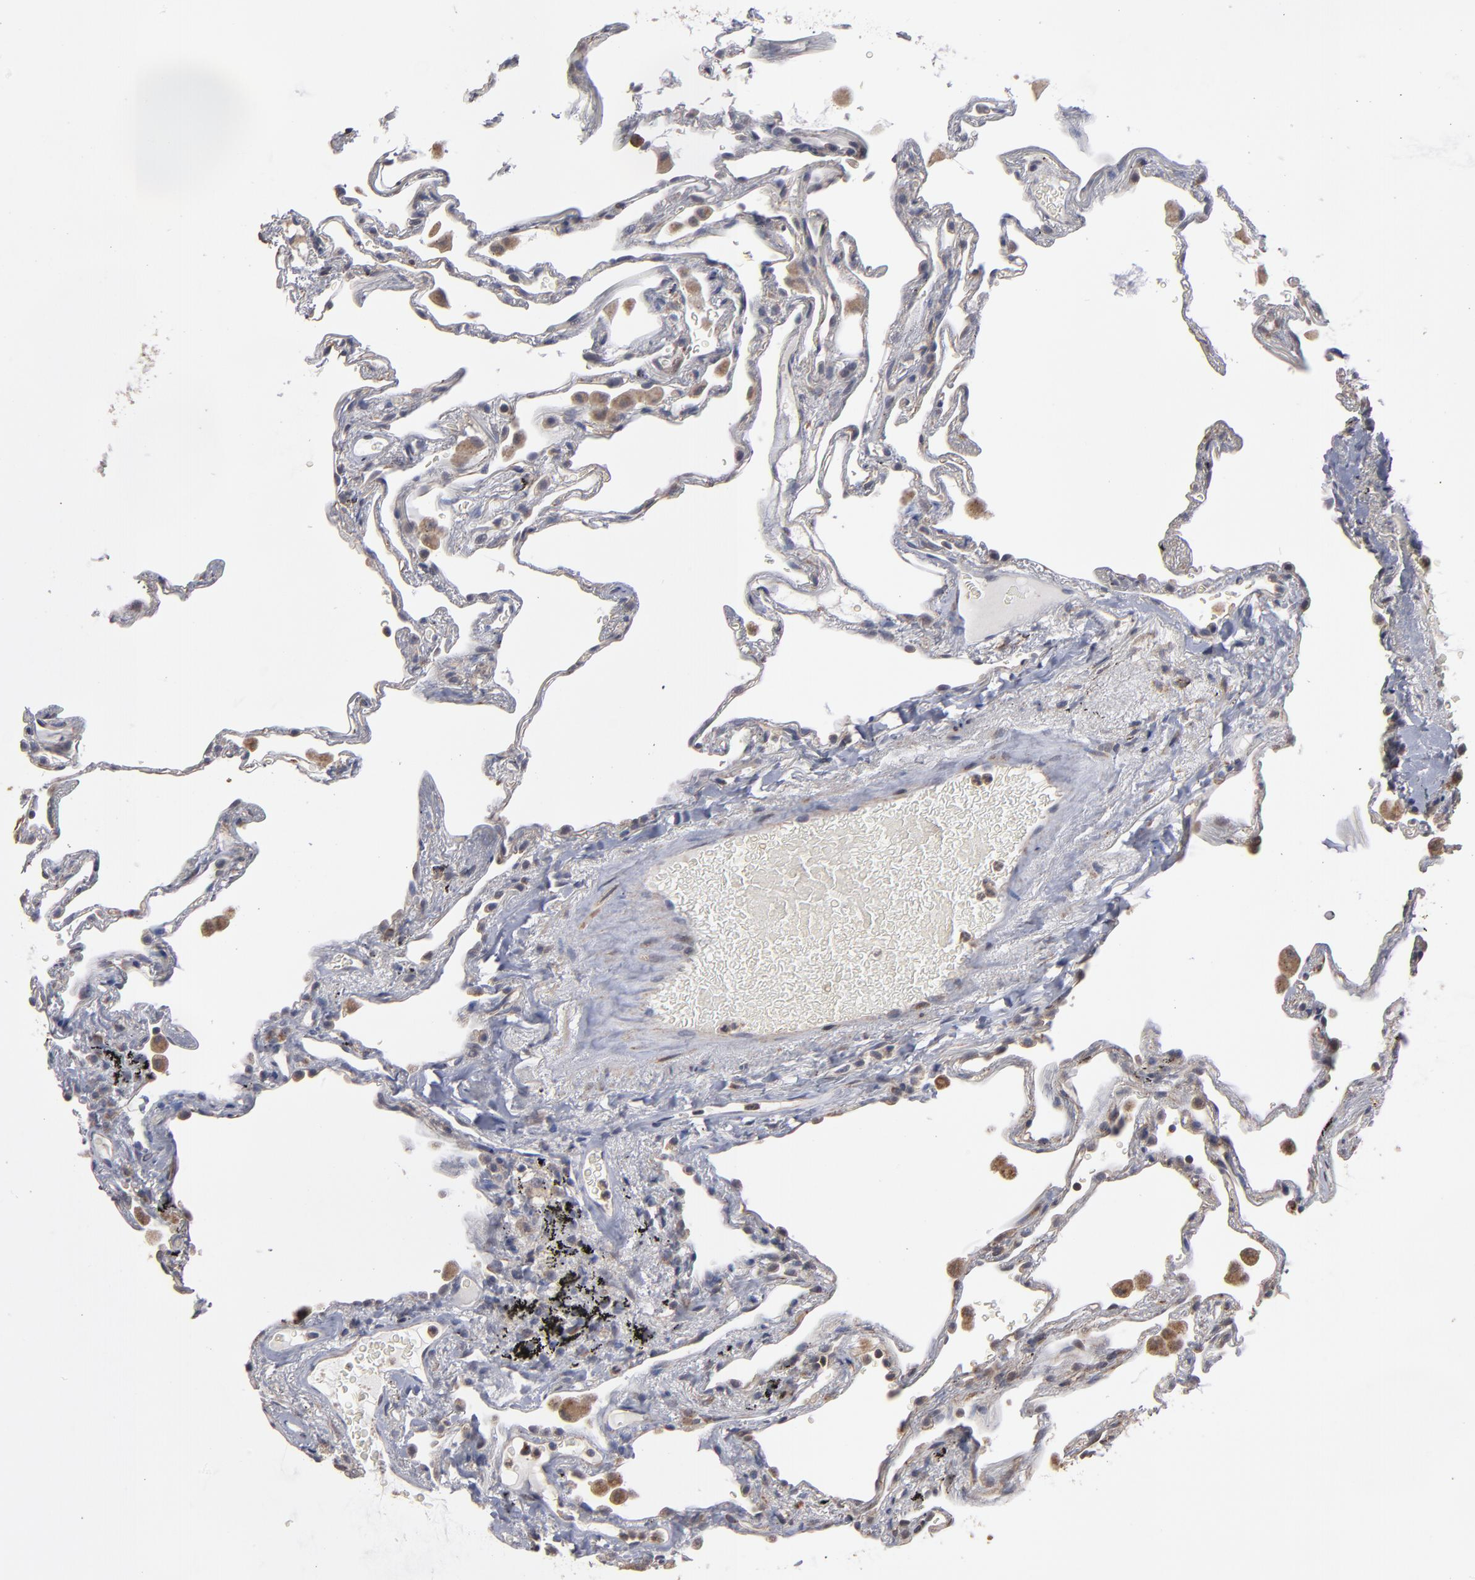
{"staining": {"intensity": "weak", "quantity": "25%-75%", "location": "cytoplasmic/membranous"}, "tissue": "lung", "cell_type": "Alveolar cells", "image_type": "normal", "snomed": [{"axis": "morphology", "description": "Normal tissue, NOS"}, {"axis": "morphology", "description": "Inflammation, NOS"}, {"axis": "topography", "description": "Lung"}], "caption": "Lung stained for a protein displays weak cytoplasmic/membranous positivity in alveolar cells. (Brightfield microscopy of DAB IHC at high magnification).", "gene": "MIPOL1", "patient": {"sex": "male", "age": 69}}